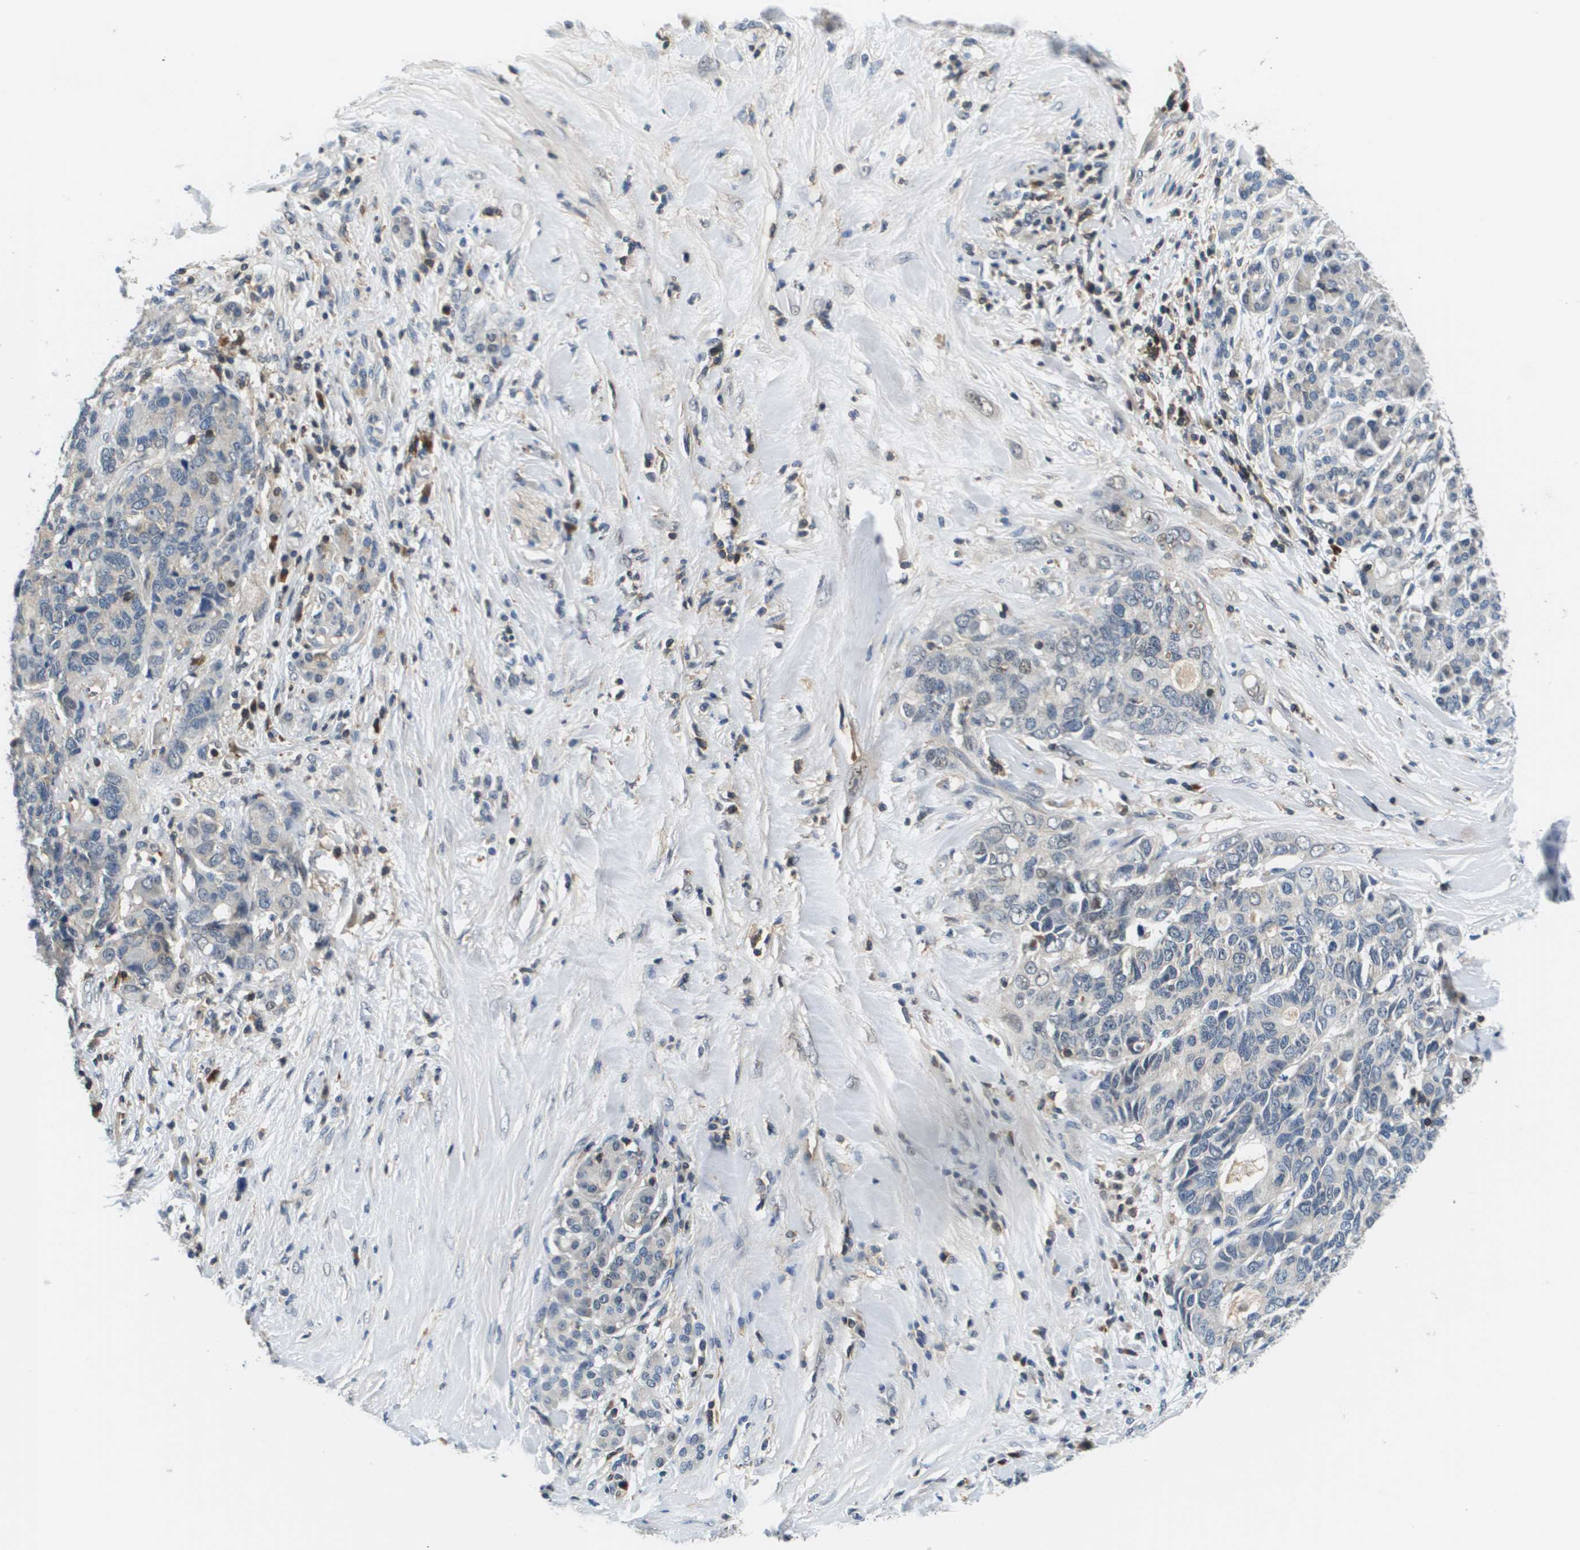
{"staining": {"intensity": "weak", "quantity": "<25%", "location": "nuclear"}, "tissue": "pancreatic cancer", "cell_type": "Tumor cells", "image_type": "cancer", "snomed": [{"axis": "morphology", "description": "Adenocarcinoma, NOS"}, {"axis": "topography", "description": "Pancreas"}], "caption": "A photomicrograph of human pancreatic cancer is negative for staining in tumor cells. (Stains: DAB immunohistochemistry (IHC) with hematoxylin counter stain, Microscopy: brightfield microscopy at high magnification).", "gene": "KCNQ5", "patient": {"sex": "female", "age": 56}}